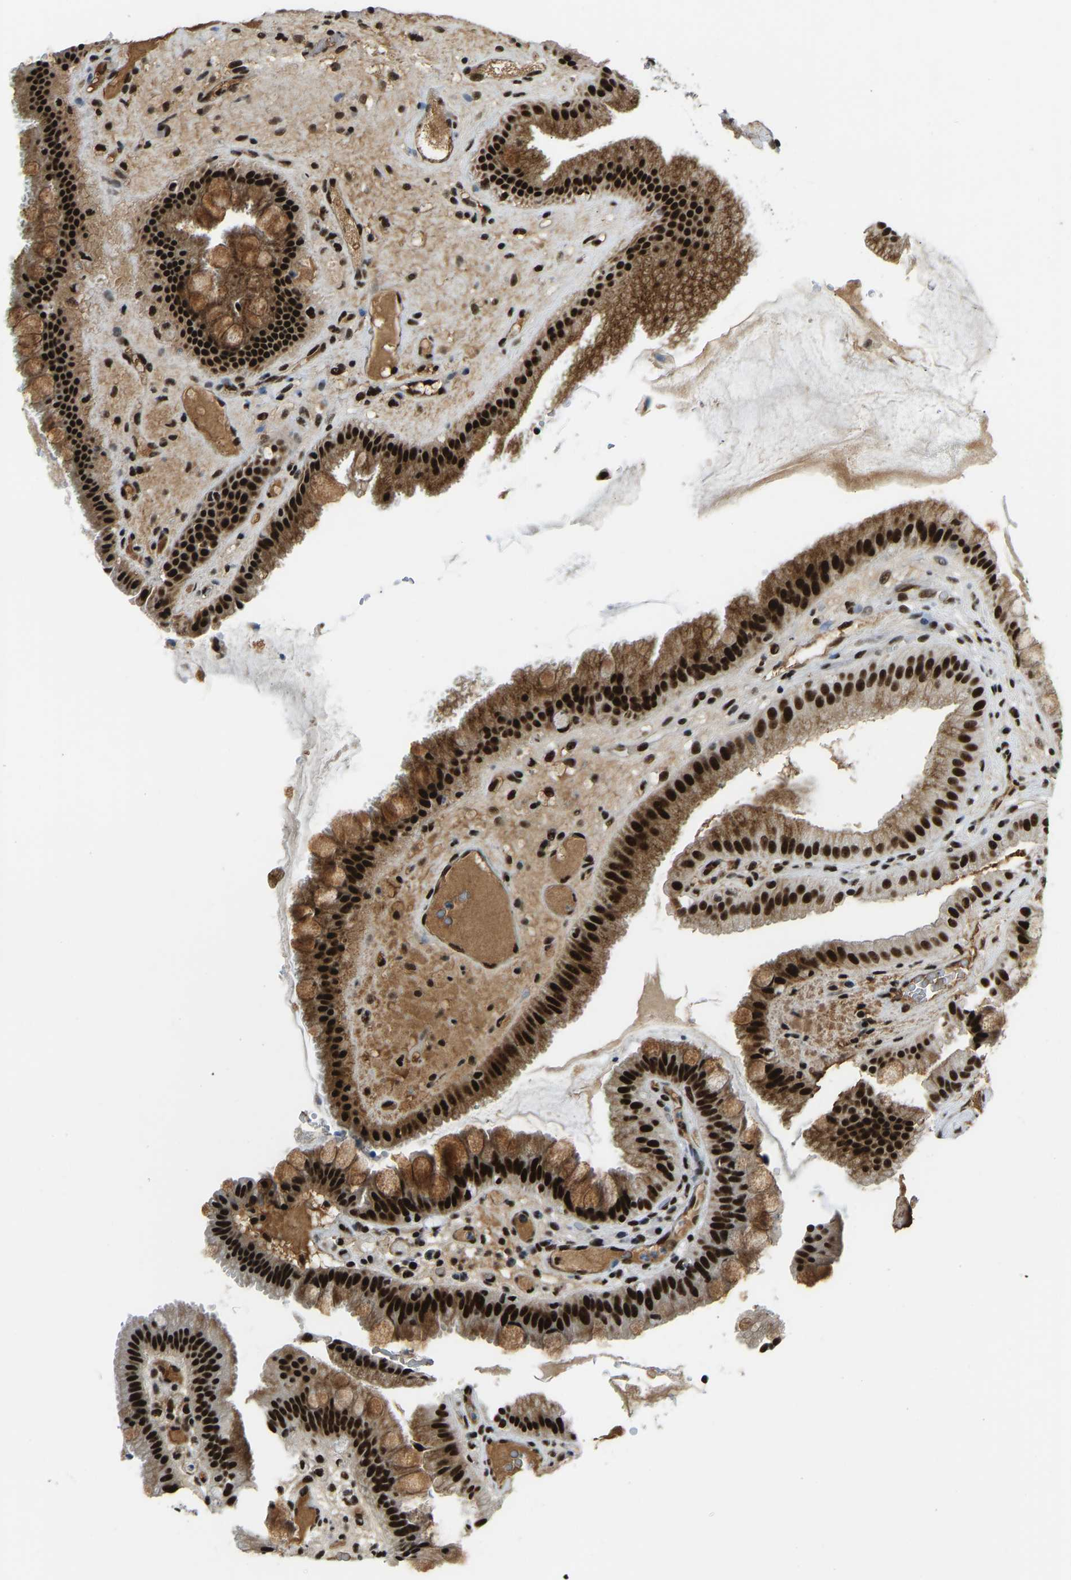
{"staining": {"intensity": "strong", "quantity": ">75%", "location": "cytoplasmic/membranous,nuclear"}, "tissue": "gallbladder", "cell_type": "Glandular cells", "image_type": "normal", "snomed": [{"axis": "morphology", "description": "Normal tissue, NOS"}, {"axis": "topography", "description": "Gallbladder"}], "caption": "Glandular cells exhibit strong cytoplasmic/membranous,nuclear expression in about >75% of cells in unremarkable gallbladder.", "gene": "FOXK1", "patient": {"sex": "male", "age": 49}}